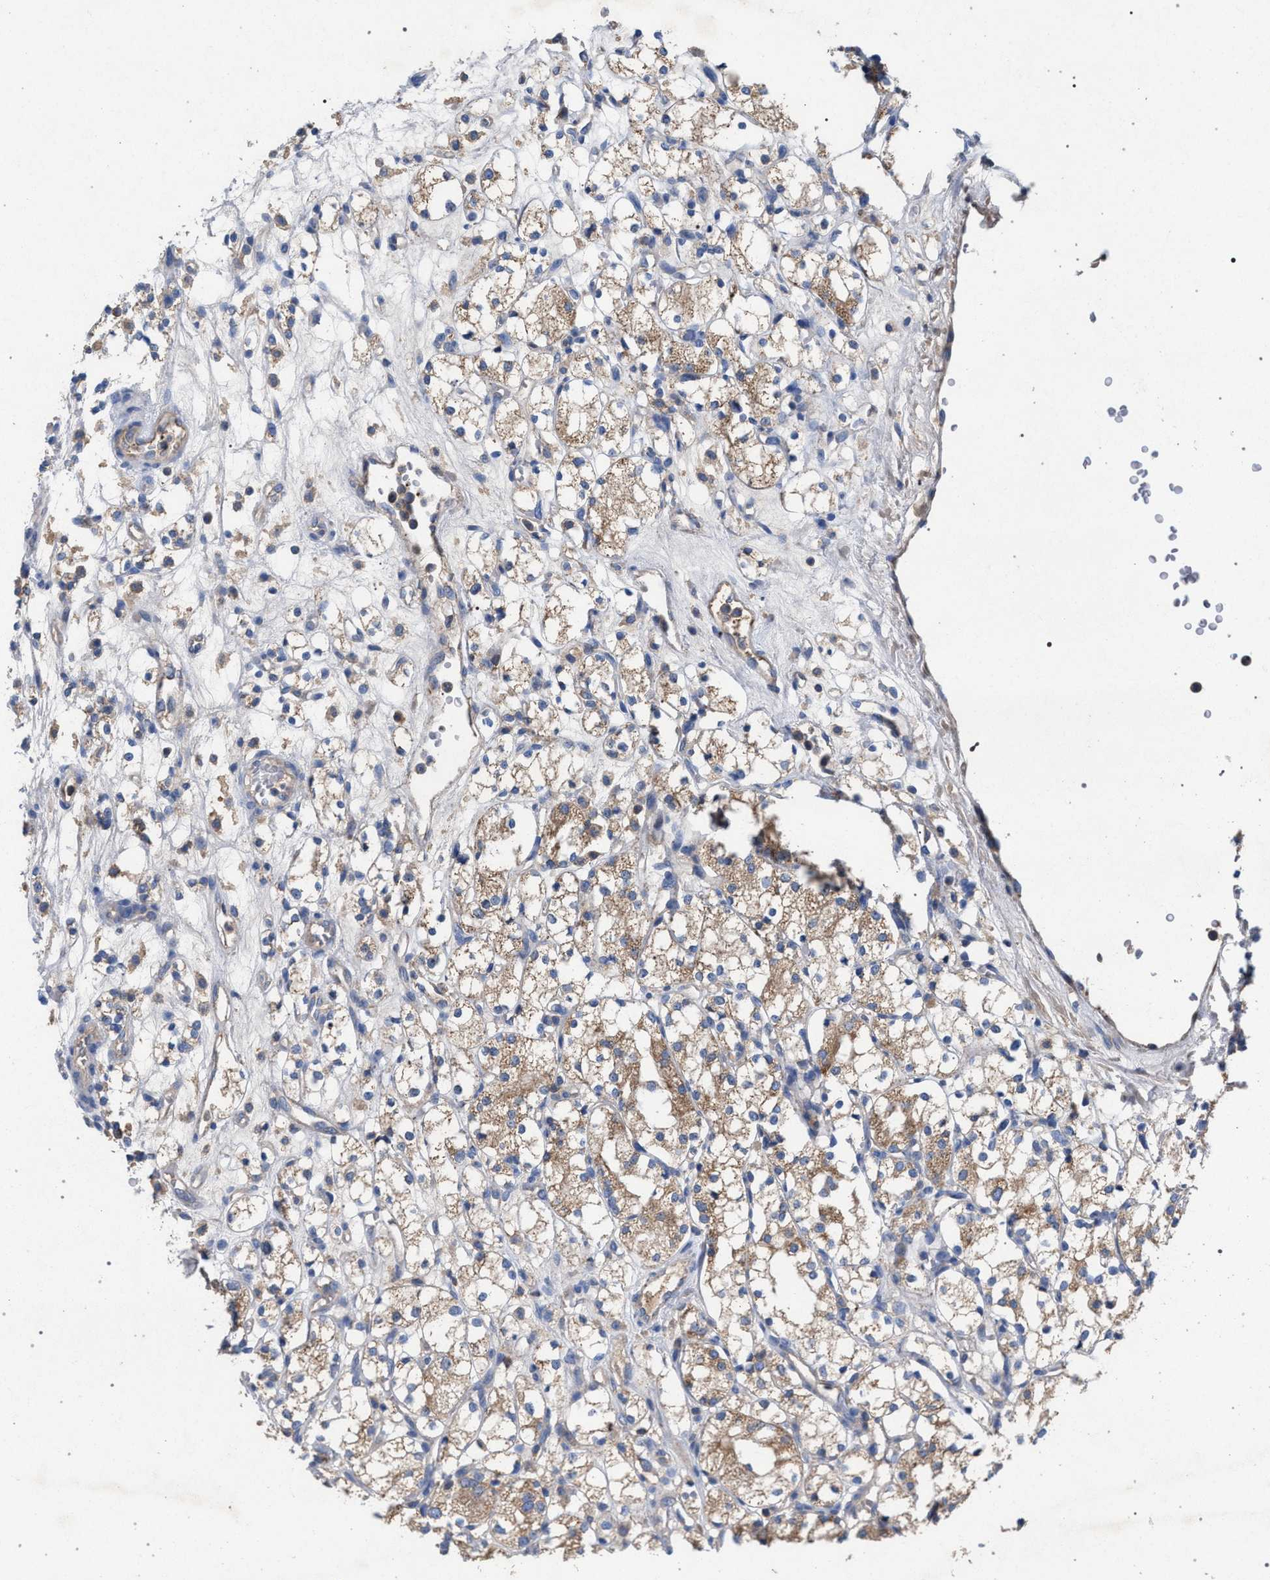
{"staining": {"intensity": "weak", "quantity": ">75%", "location": "cytoplasmic/membranous"}, "tissue": "renal cancer", "cell_type": "Tumor cells", "image_type": "cancer", "snomed": [{"axis": "morphology", "description": "Adenocarcinoma, NOS"}, {"axis": "topography", "description": "Kidney"}], "caption": "Human renal cancer stained with a protein marker shows weak staining in tumor cells.", "gene": "VPS13A", "patient": {"sex": "male", "age": 77}}